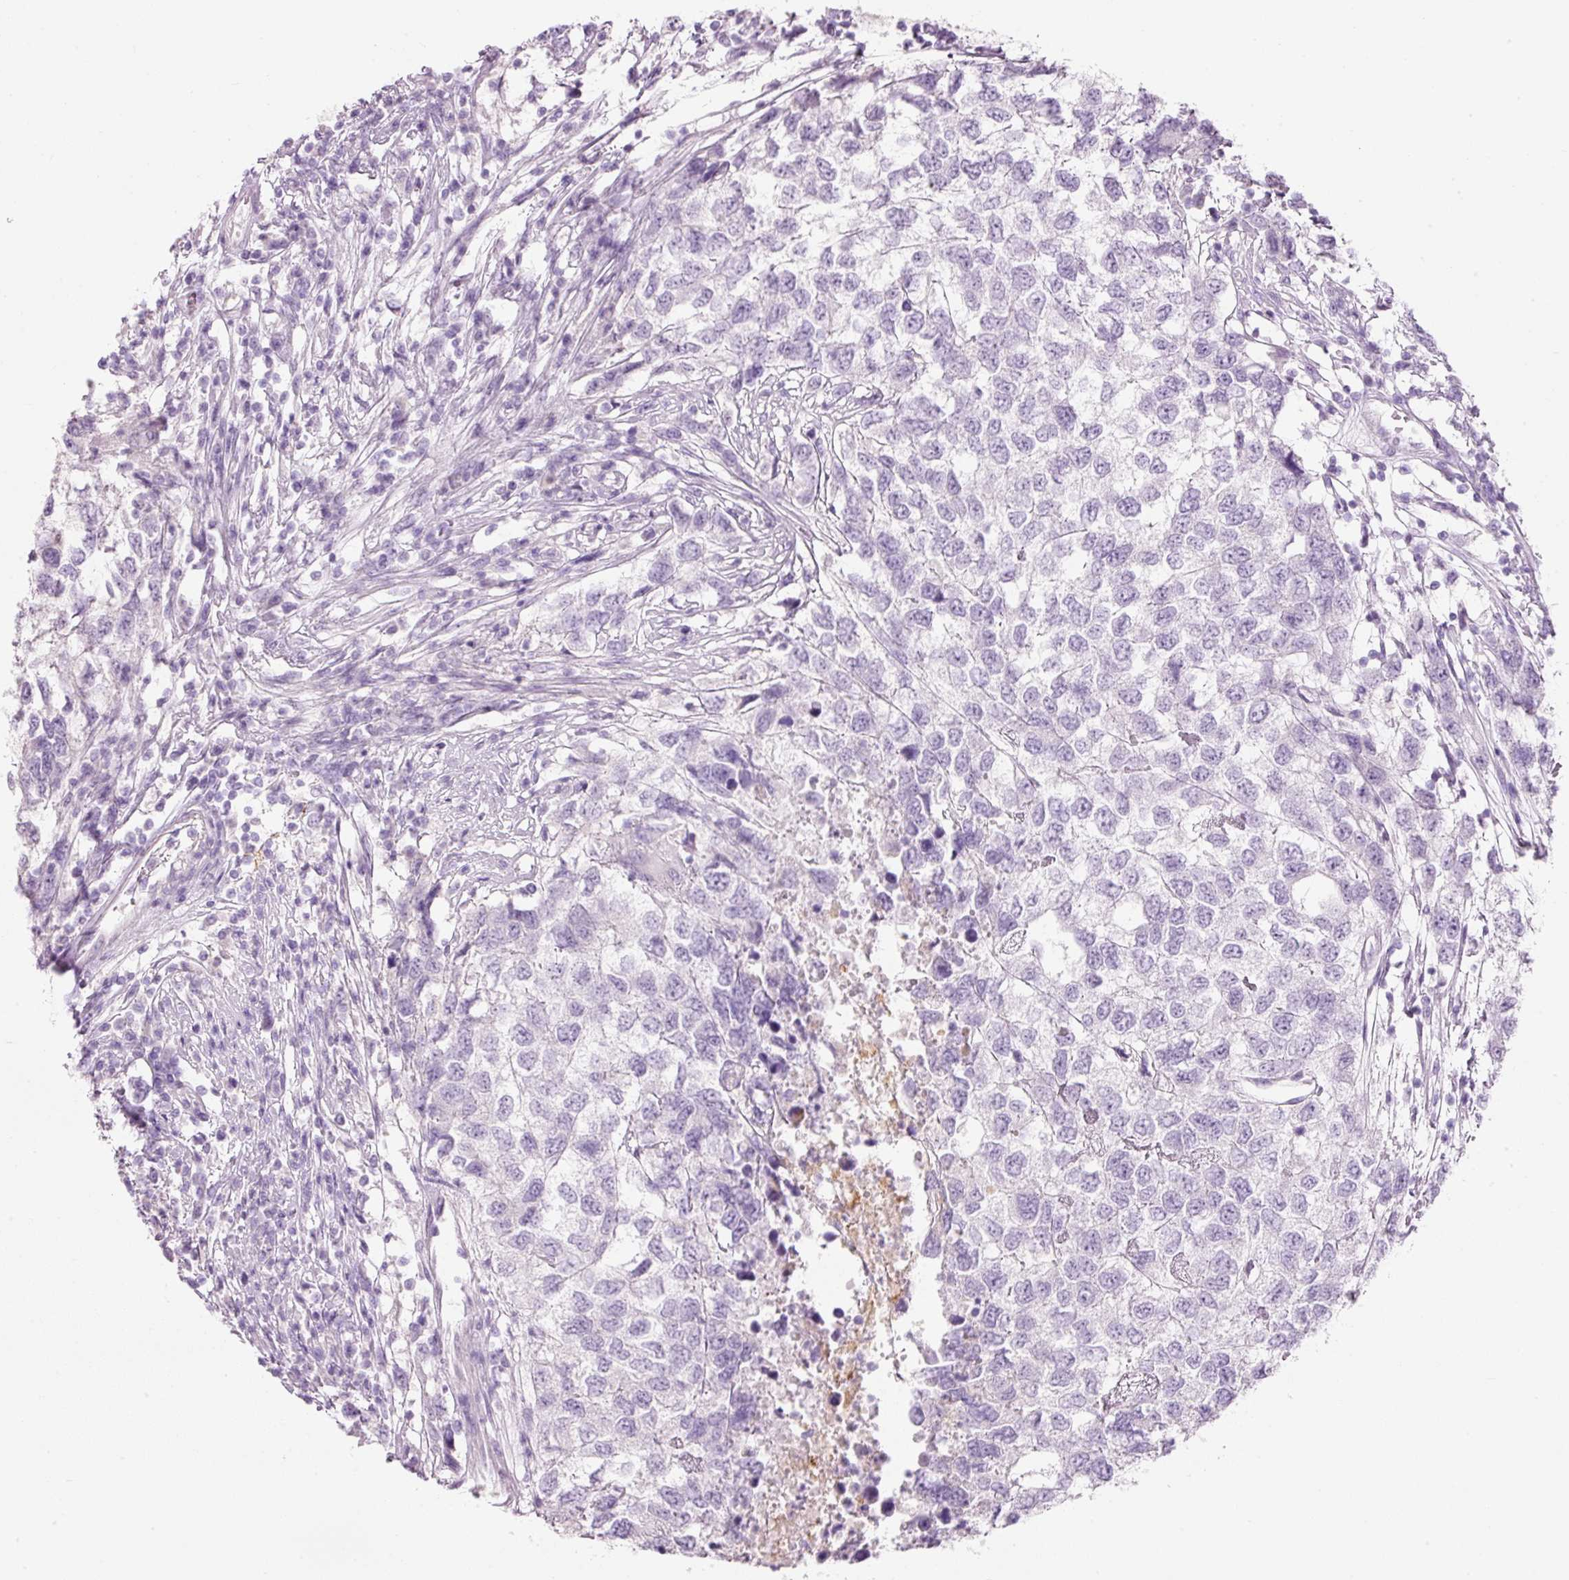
{"staining": {"intensity": "negative", "quantity": "none", "location": "none"}, "tissue": "testis cancer", "cell_type": "Tumor cells", "image_type": "cancer", "snomed": [{"axis": "morphology", "description": "Carcinoma, Embryonal, NOS"}, {"axis": "topography", "description": "Testis"}], "caption": "Tumor cells show no significant protein positivity in testis cancer. (Immunohistochemistry (ihc), brightfield microscopy, high magnification).", "gene": "MFAP4", "patient": {"sex": "male", "age": 83}}